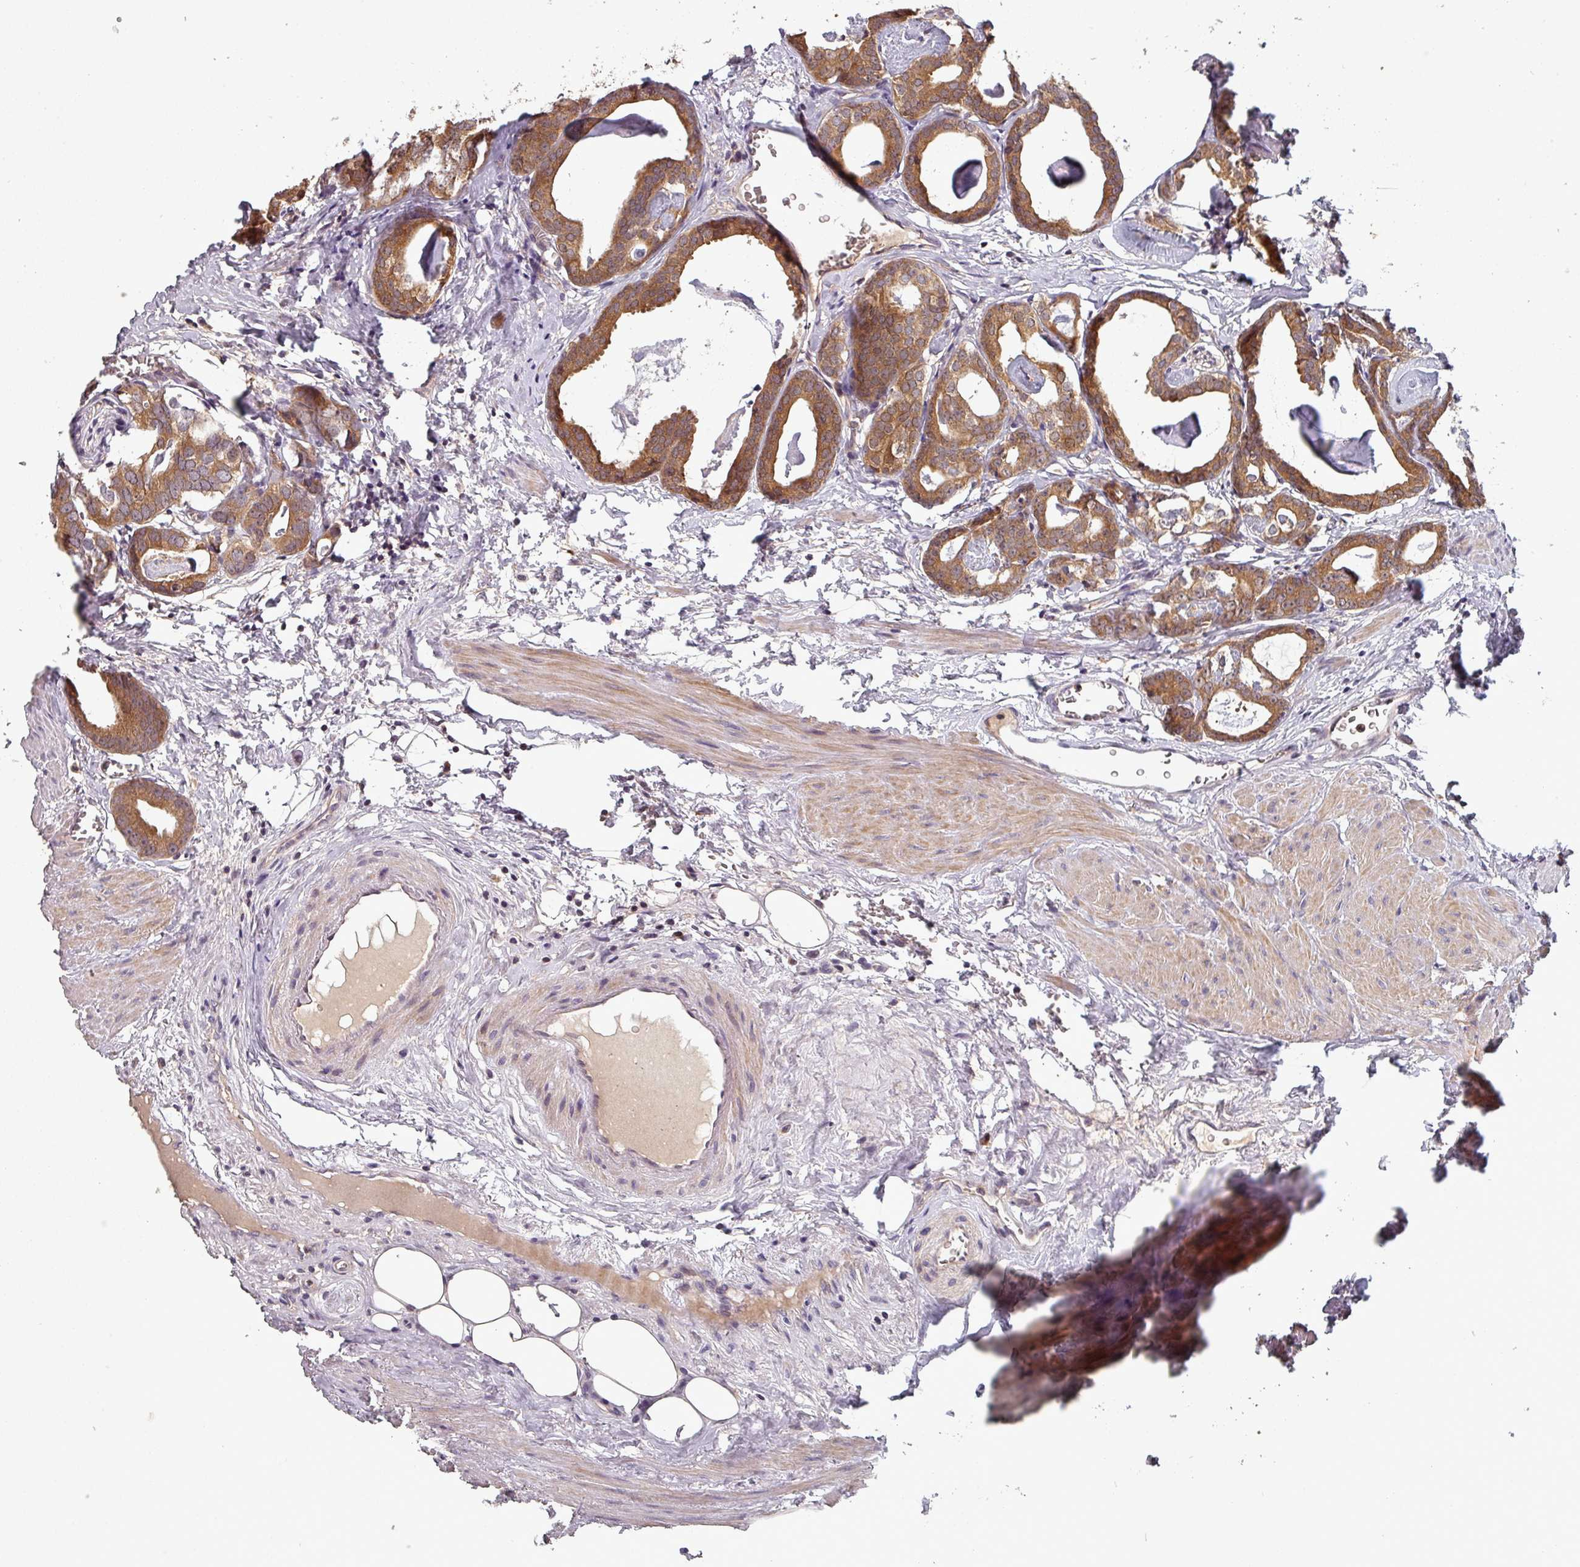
{"staining": {"intensity": "strong", "quantity": ">75%", "location": "cytoplasmic/membranous"}, "tissue": "prostate cancer", "cell_type": "Tumor cells", "image_type": "cancer", "snomed": [{"axis": "morphology", "description": "Adenocarcinoma, Low grade"}, {"axis": "topography", "description": "Prostate"}], "caption": "Immunohistochemical staining of human adenocarcinoma (low-grade) (prostate) displays high levels of strong cytoplasmic/membranous protein expression in about >75% of tumor cells.", "gene": "GSKIP", "patient": {"sex": "male", "age": 71}}